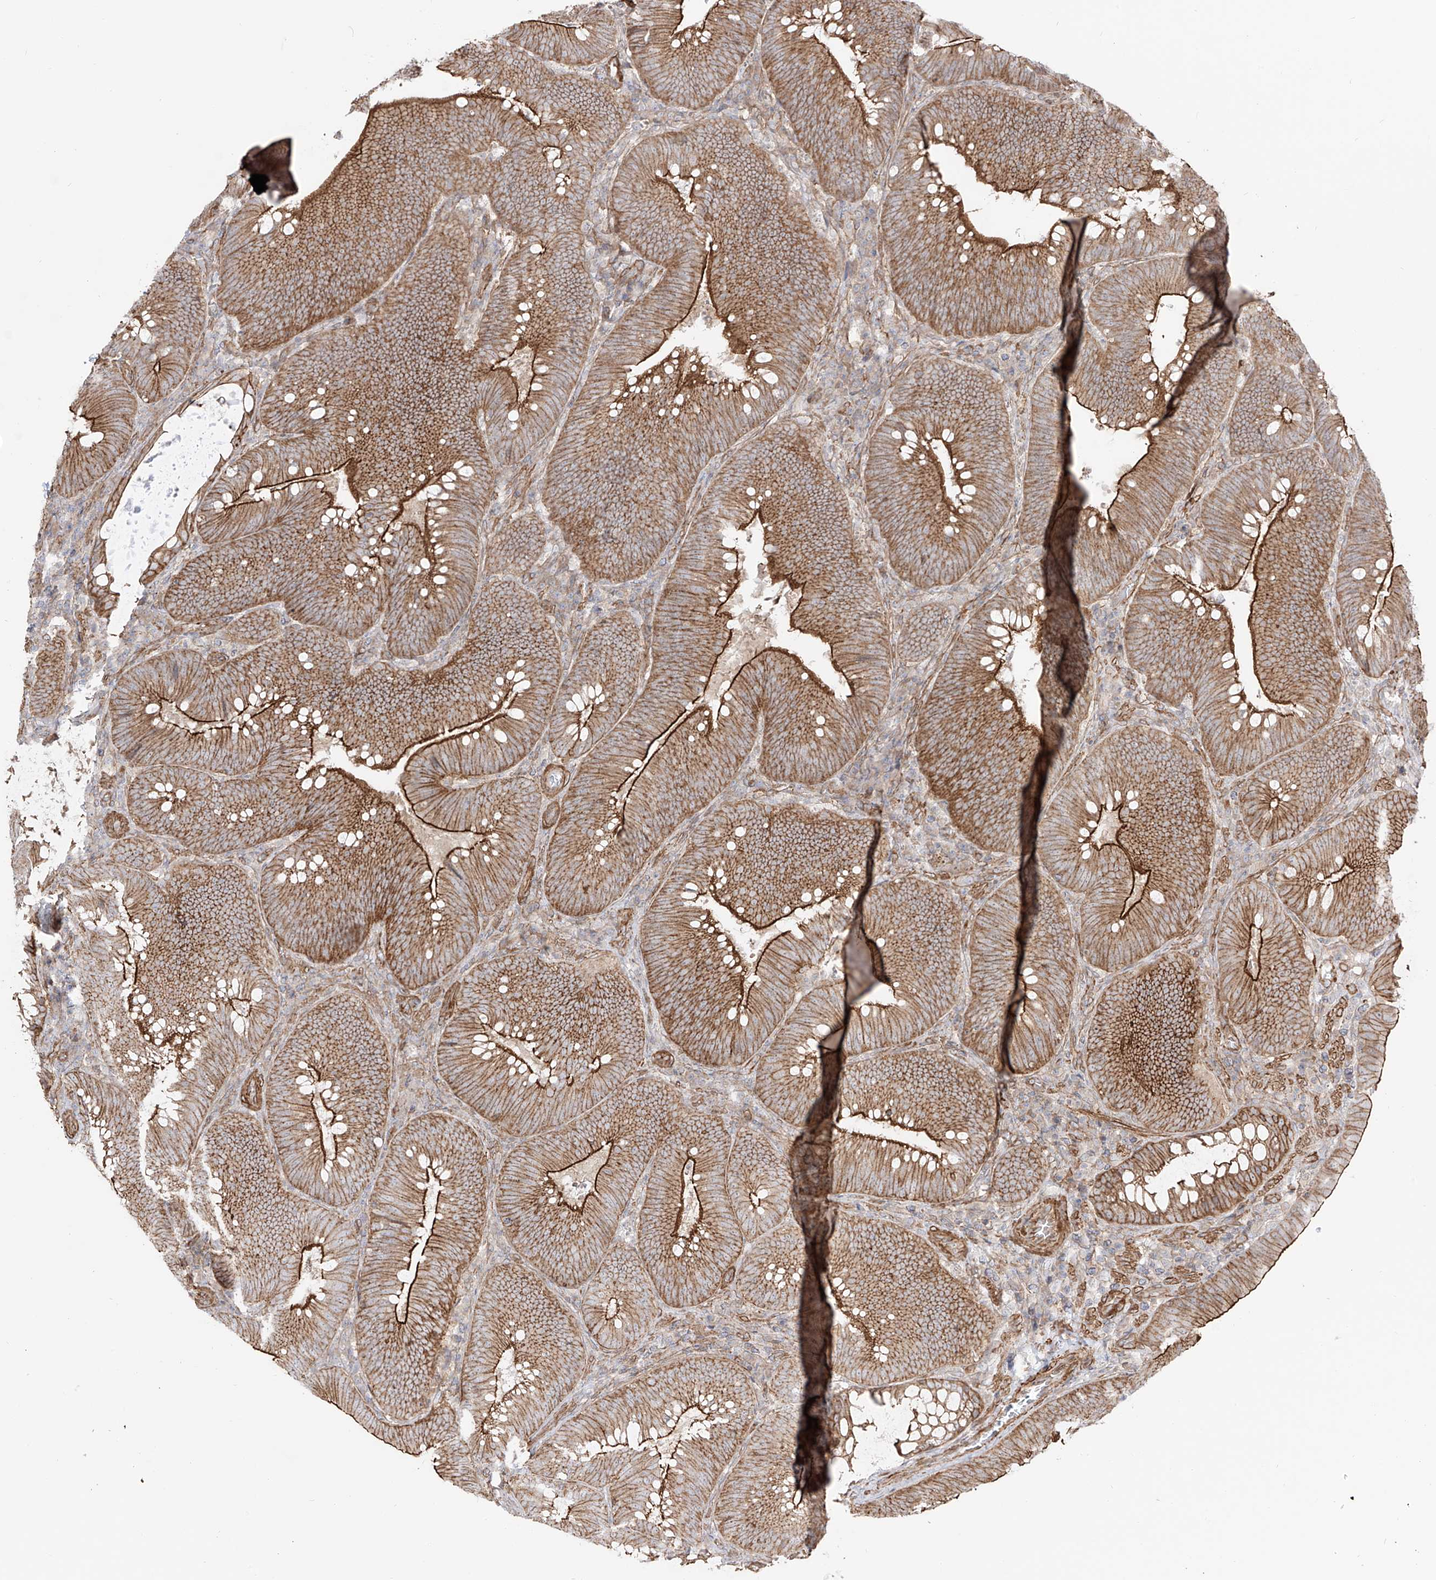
{"staining": {"intensity": "moderate", "quantity": "25%-75%", "location": "cytoplasmic/membranous"}, "tissue": "colorectal cancer", "cell_type": "Tumor cells", "image_type": "cancer", "snomed": [{"axis": "morphology", "description": "Normal tissue, NOS"}, {"axis": "topography", "description": "Colon"}], "caption": "A medium amount of moderate cytoplasmic/membranous staining is present in about 25%-75% of tumor cells in colorectal cancer tissue.", "gene": "ZNF180", "patient": {"sex": "female", "age": 82}}